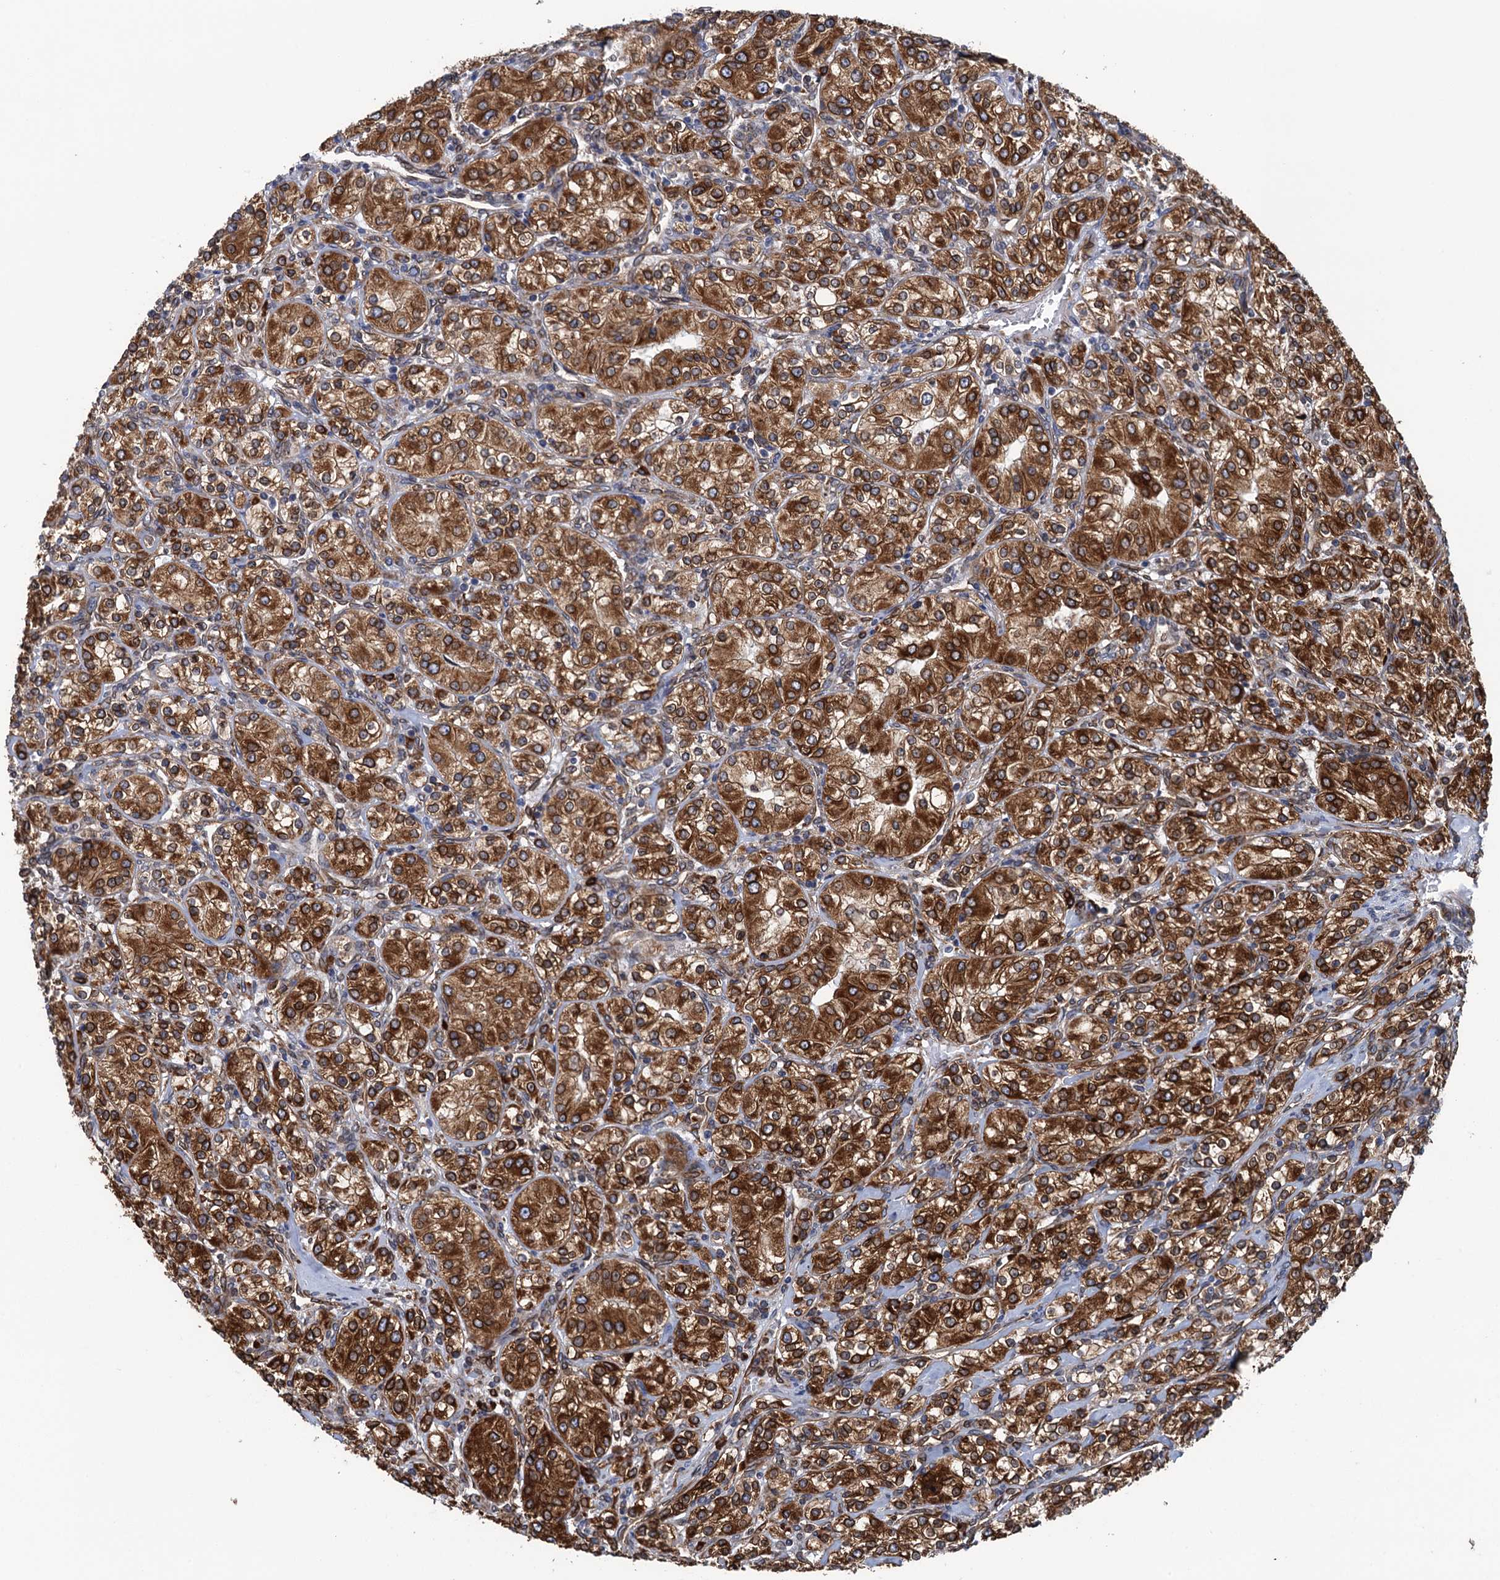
{"staining": {"intensity": "strong", "quantity": ">75%", "location": "cytoplasmic/membranous"}, "tissue": "renal cancer", "cell_type": "Tumor cells", "image_type": "cancer", "snomed": [{"axis": "morphology", "description": "Adenocarcinoma, NOS"}, {"axis": "topography", "description": "Kidney"}], "caption": "This histopathology image displays immunohistochemistry (IHC) staining of human renal cancer, with high strong cytoplasmic/membranous staining in about >75% of tumor cells.", "gene": "TMEM205", "patient": {"sex": "male", "age": 77}}